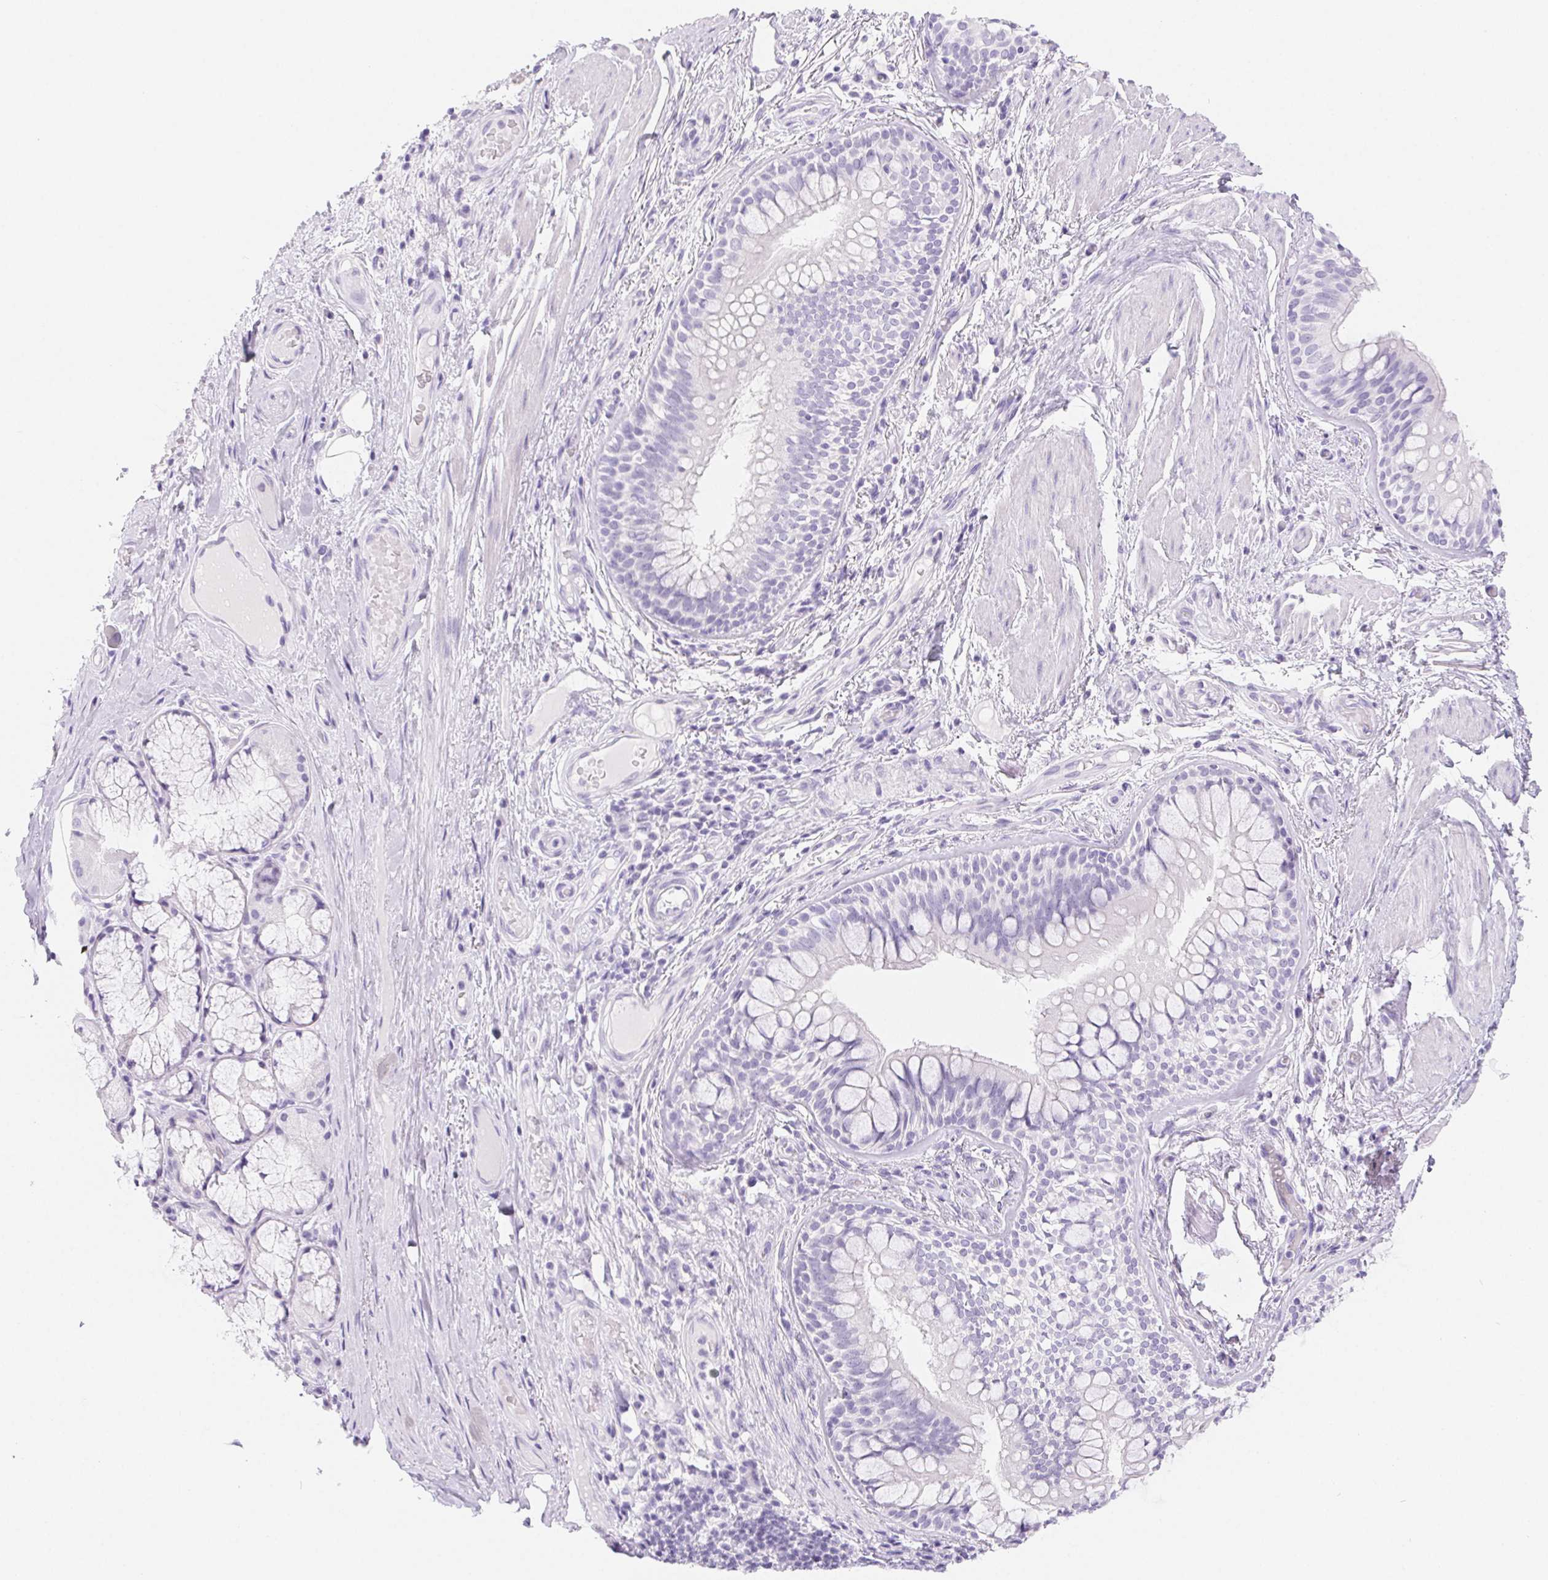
{"staining": {"intensity": "negative", "quantity": "none", "location": "none"}, "tissue": "adipose tissue", "cell_type": "Adipocytes", "image_type": "normal", "snomed": [{"axis": "morphology", "description": "Normal tissue, NOS"}, {"axis": "topography", "description": "Cartilage tissue"}, {"axis": "topography", "description": "Bronchus"}], "caption": "Immunohistochemistry photomicrograph of normal adipose tissue: adipose tissue stained with DAB (3,3'-diaminobenzidine) displays no significant protein staining in adipocytes. (Immunohistochemistry, brightfield microscopy, high magnification).", "gene": "PNLIP", "patient": {"sex": "male", "age": 64}}